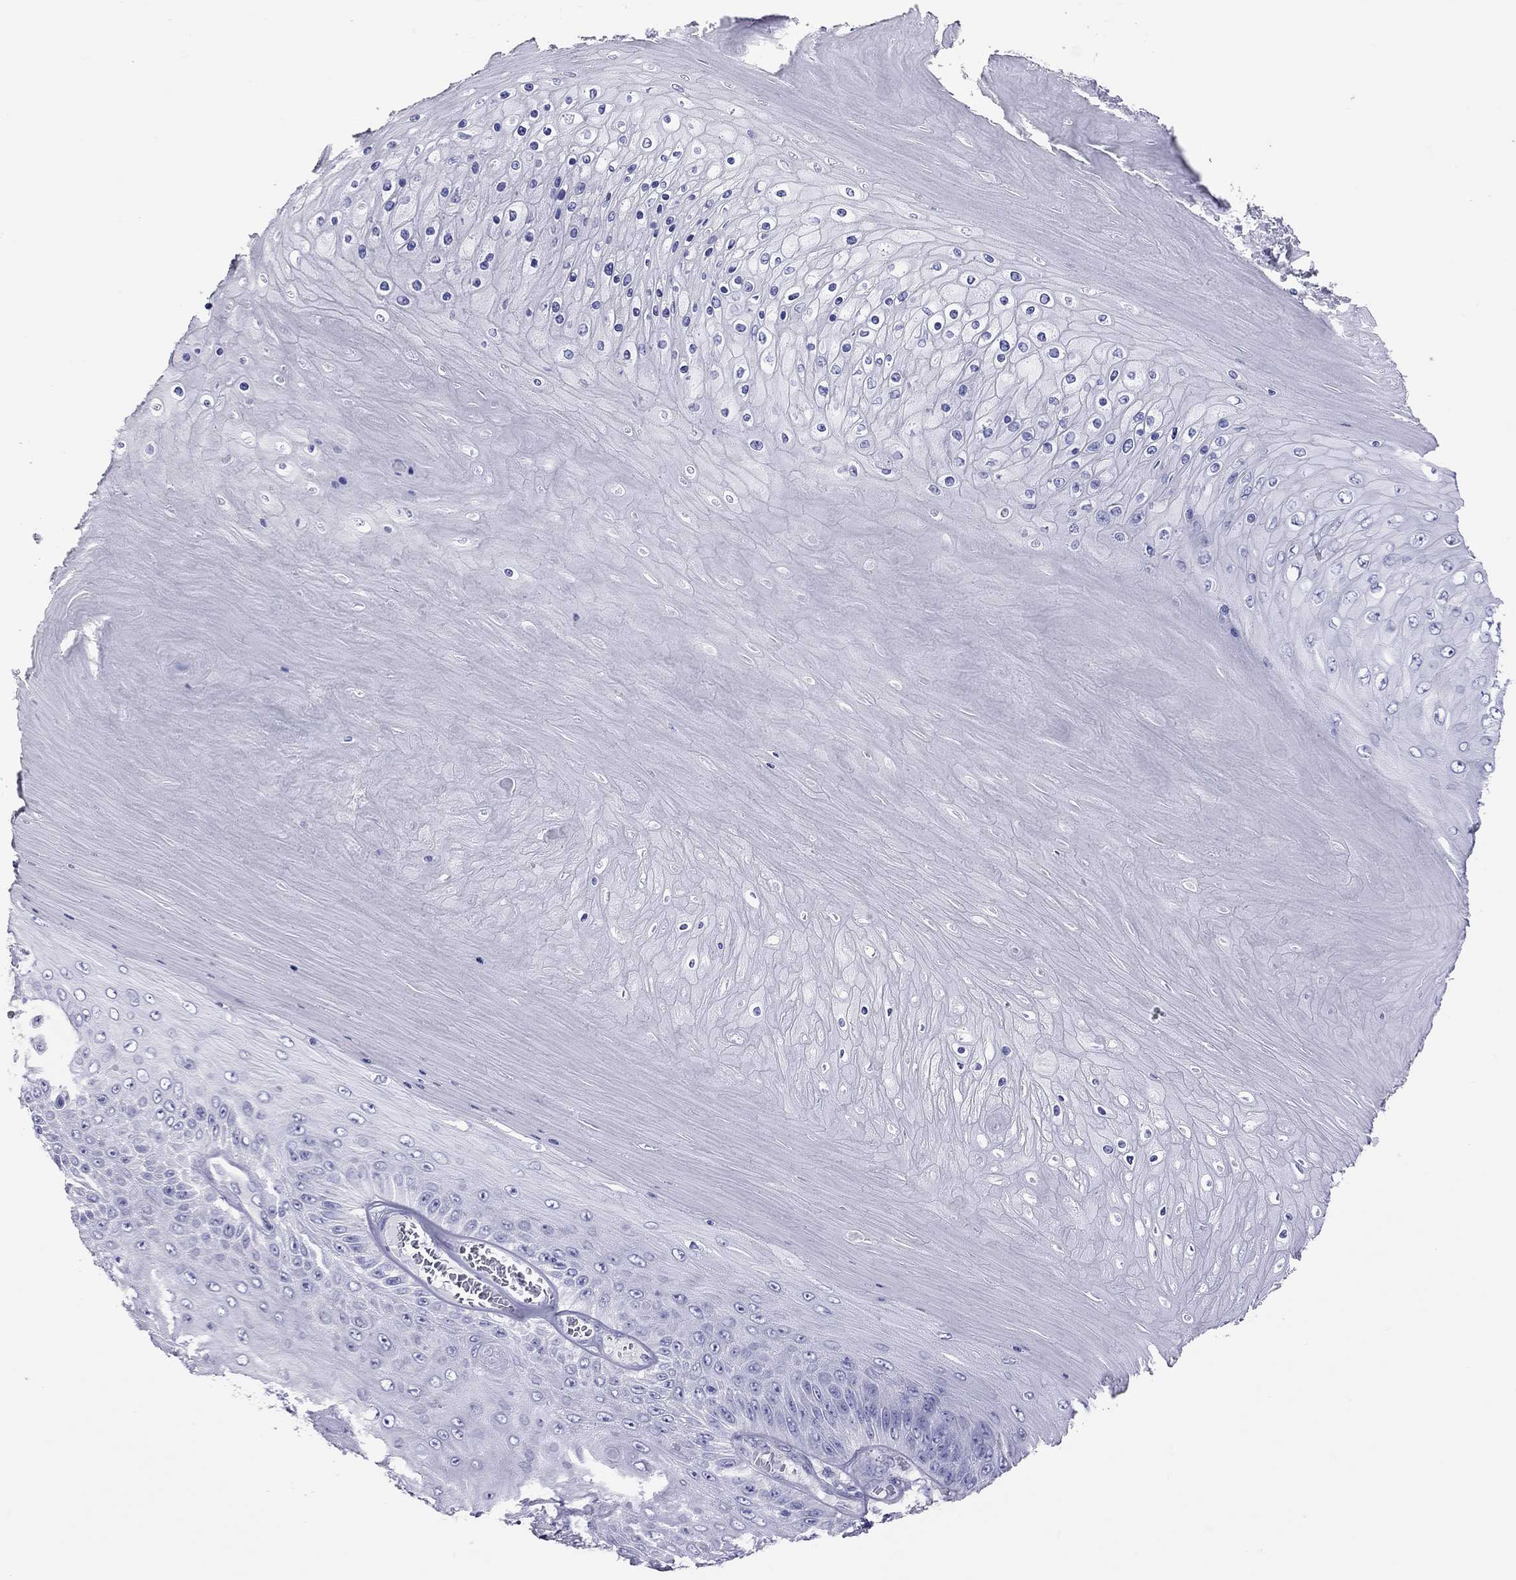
{"staining": {"intensity": "negative", "quantity": "none", "location": "none"}, "tissue": "skin cancer", "cell_type": "Tumor cells", "image_type": "cancer", "snomed": [{"axis": "morphology", "description": "Squamous cell carcinoma, NOS"}, {"axis": "topography", "description": "Skin"}], "caption": "Immunohistochemistry (IHC) of squamous cell carcinoma (skin) reveals no expression in tumor cells.", "gene": "PSMB11", "patient": {"sex": "male", "age": 62}}